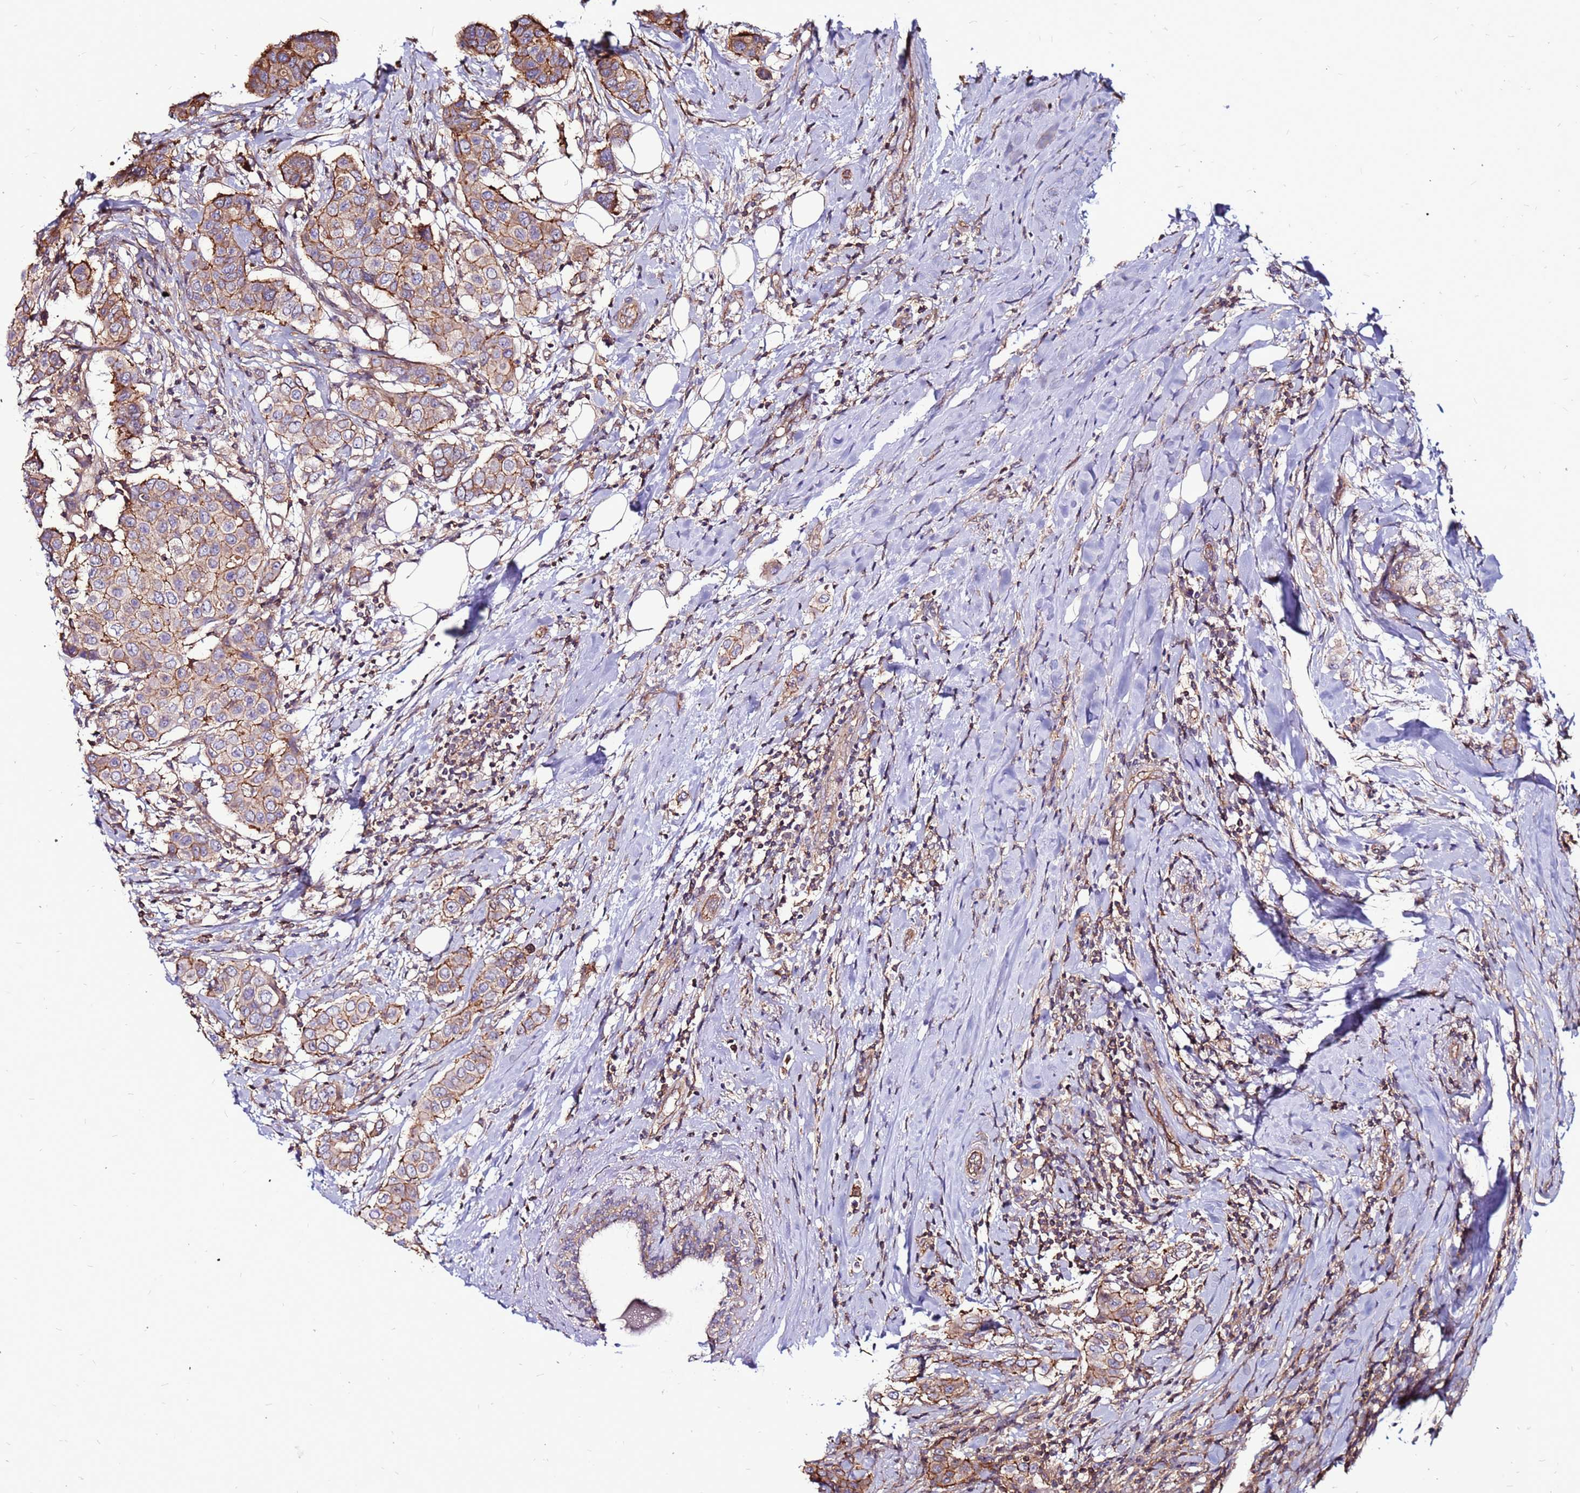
{"staining": {"intensity": "moderate", "quantity": "<25%", "location": "cytoplasmic/membranous"}, "tissue": "breast cancer", "cell_type": "Tumor cells", "image_type": "cancer", "snomed": [{"axis": "morphology", "description": "Lobular carcinoma"}, {"axis": "topography", "description": "Breast"}], "caption": "Immunohistochemical staining of human breast cancer (lobular carcinoma) exhibits moderate cytoplasmic/membranous protein positivity in approximately <25% of tumor cells.", "gene": "NRN1L", "patient": {"sex": "female", "age": 51}}